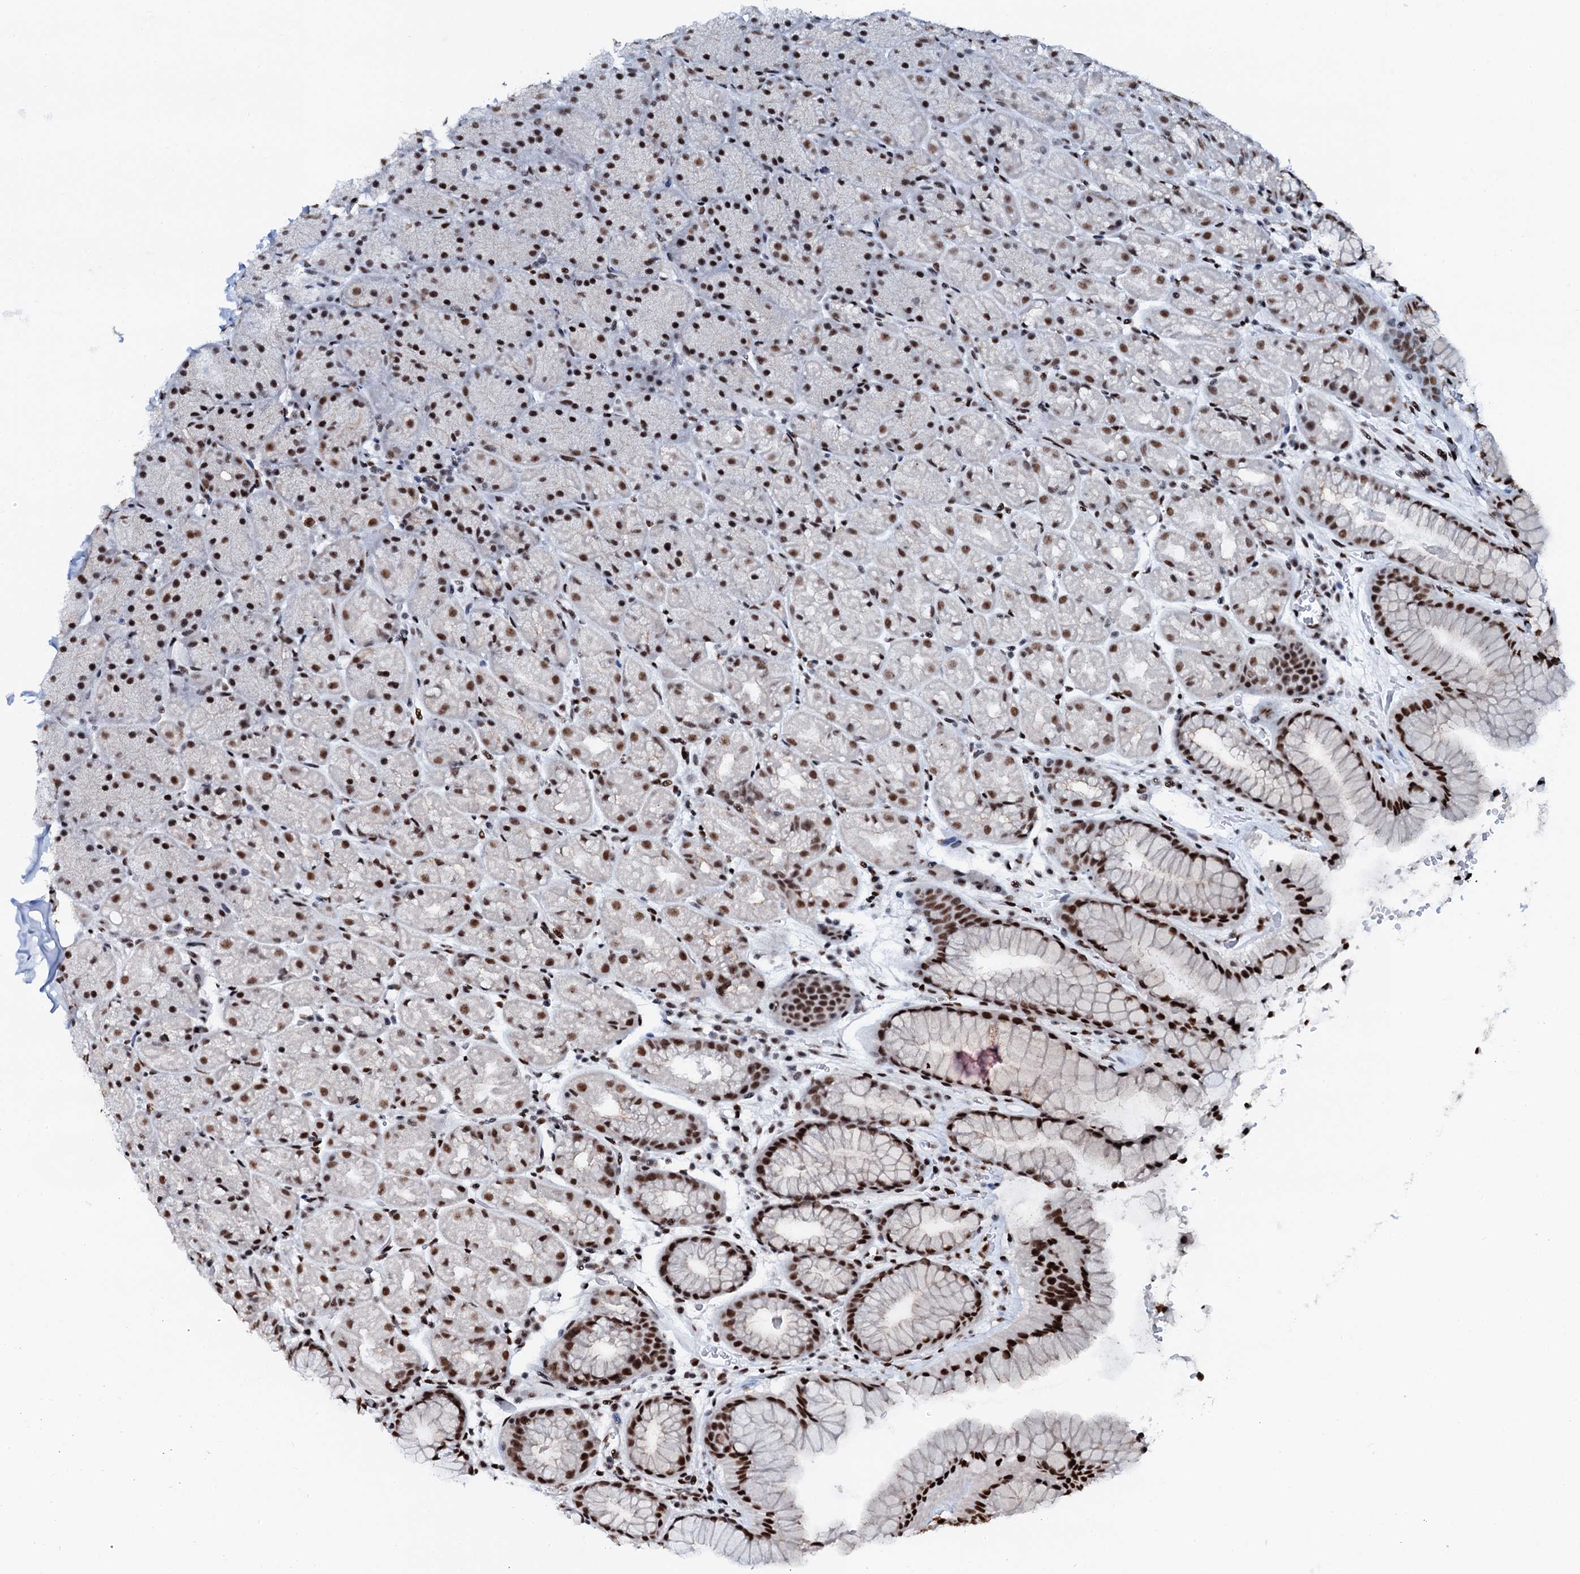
{"staining": {"intensity": "strong", "quantity": ">75%", "location": "nuclear"}, "tissue": "stomach", "cell_type": "Glandular cells", "image_type": "normal", "snomed": [{"axis": "morphology", "description": "Normal tissue, NOS"}, {"axis": "topography", "description": "Stomach, upper"}, {"axis": "topography", "description": "Stomach, lower"}], "caption": "An IHC image of benign tissue is shown. Protein staining in brown shows strong nuclear positivity in stomach within glandular cells. The protein of interest is stained brown, and the nuclei are stained in blue (DAB IHC with brightfield microscopy, high magnification).", "gene": "NKAPD1", "patient": {"sex": "male", "age": 67}}